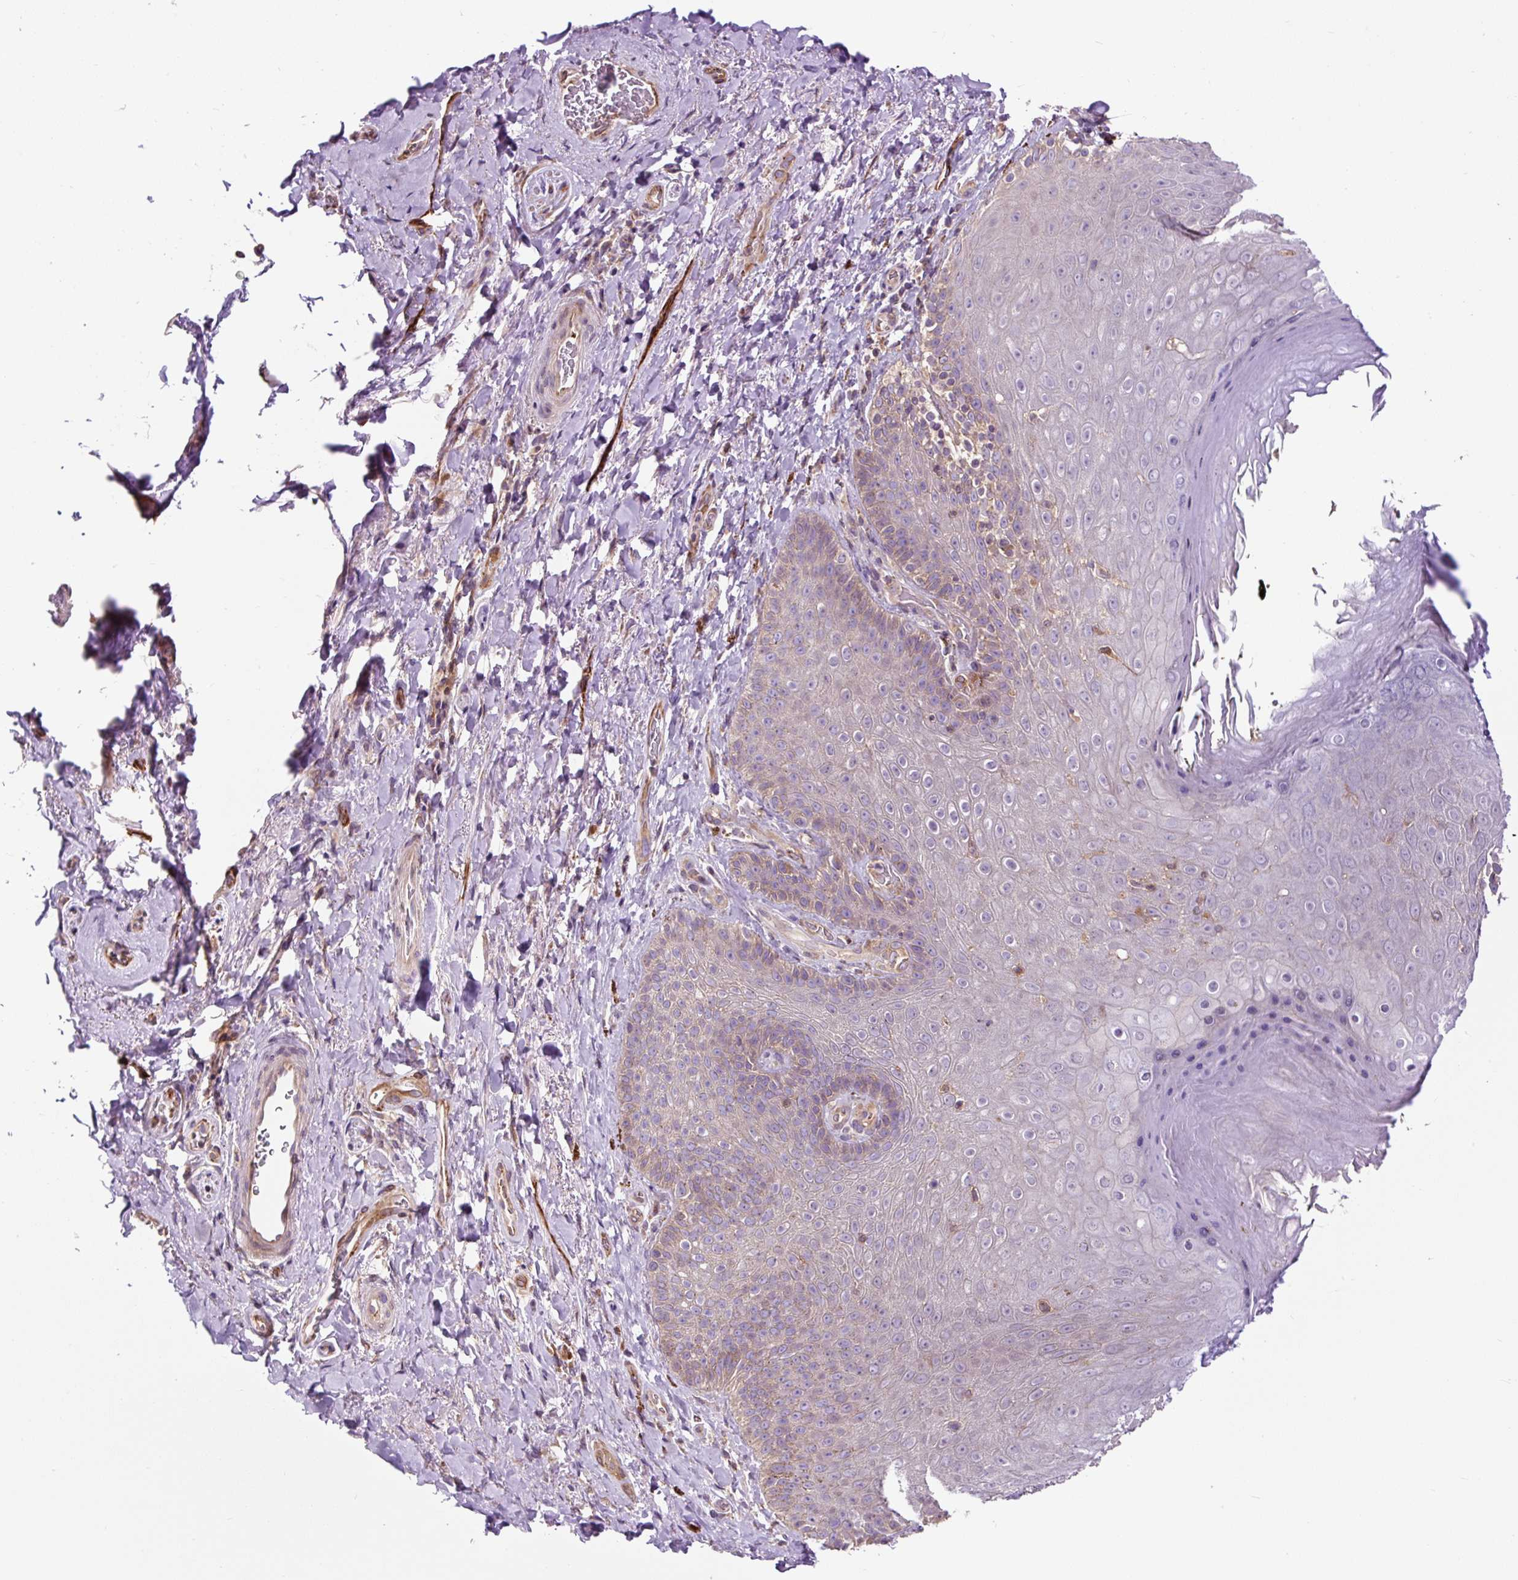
{"staining": {"intensity": "moderate", "quantity": "<25%", "location": "cytoplasmic/membranous"}, "tissue": "skin", "cell_type": "Epidermal cells", "image_type": "normal", "snomed": [{"axis": "morphology", "description": "Normal tissue, NOS"}, {"axis": "topography", "description": "Anal"}, {"axis": "topography", "description": "Peripheral nerve tissue"}], "caption": "Protein positivity by IHC displays moderate cytoplasmic/membranous staining in about <25% of epidermal cells in normal skin. (DAB (3,3'-diaminobenzidine) = brown stain, brightfield microscopy at high magnification).", "gene": "PCDHGB3", "patient": {"sex": "male", "age": 53}}